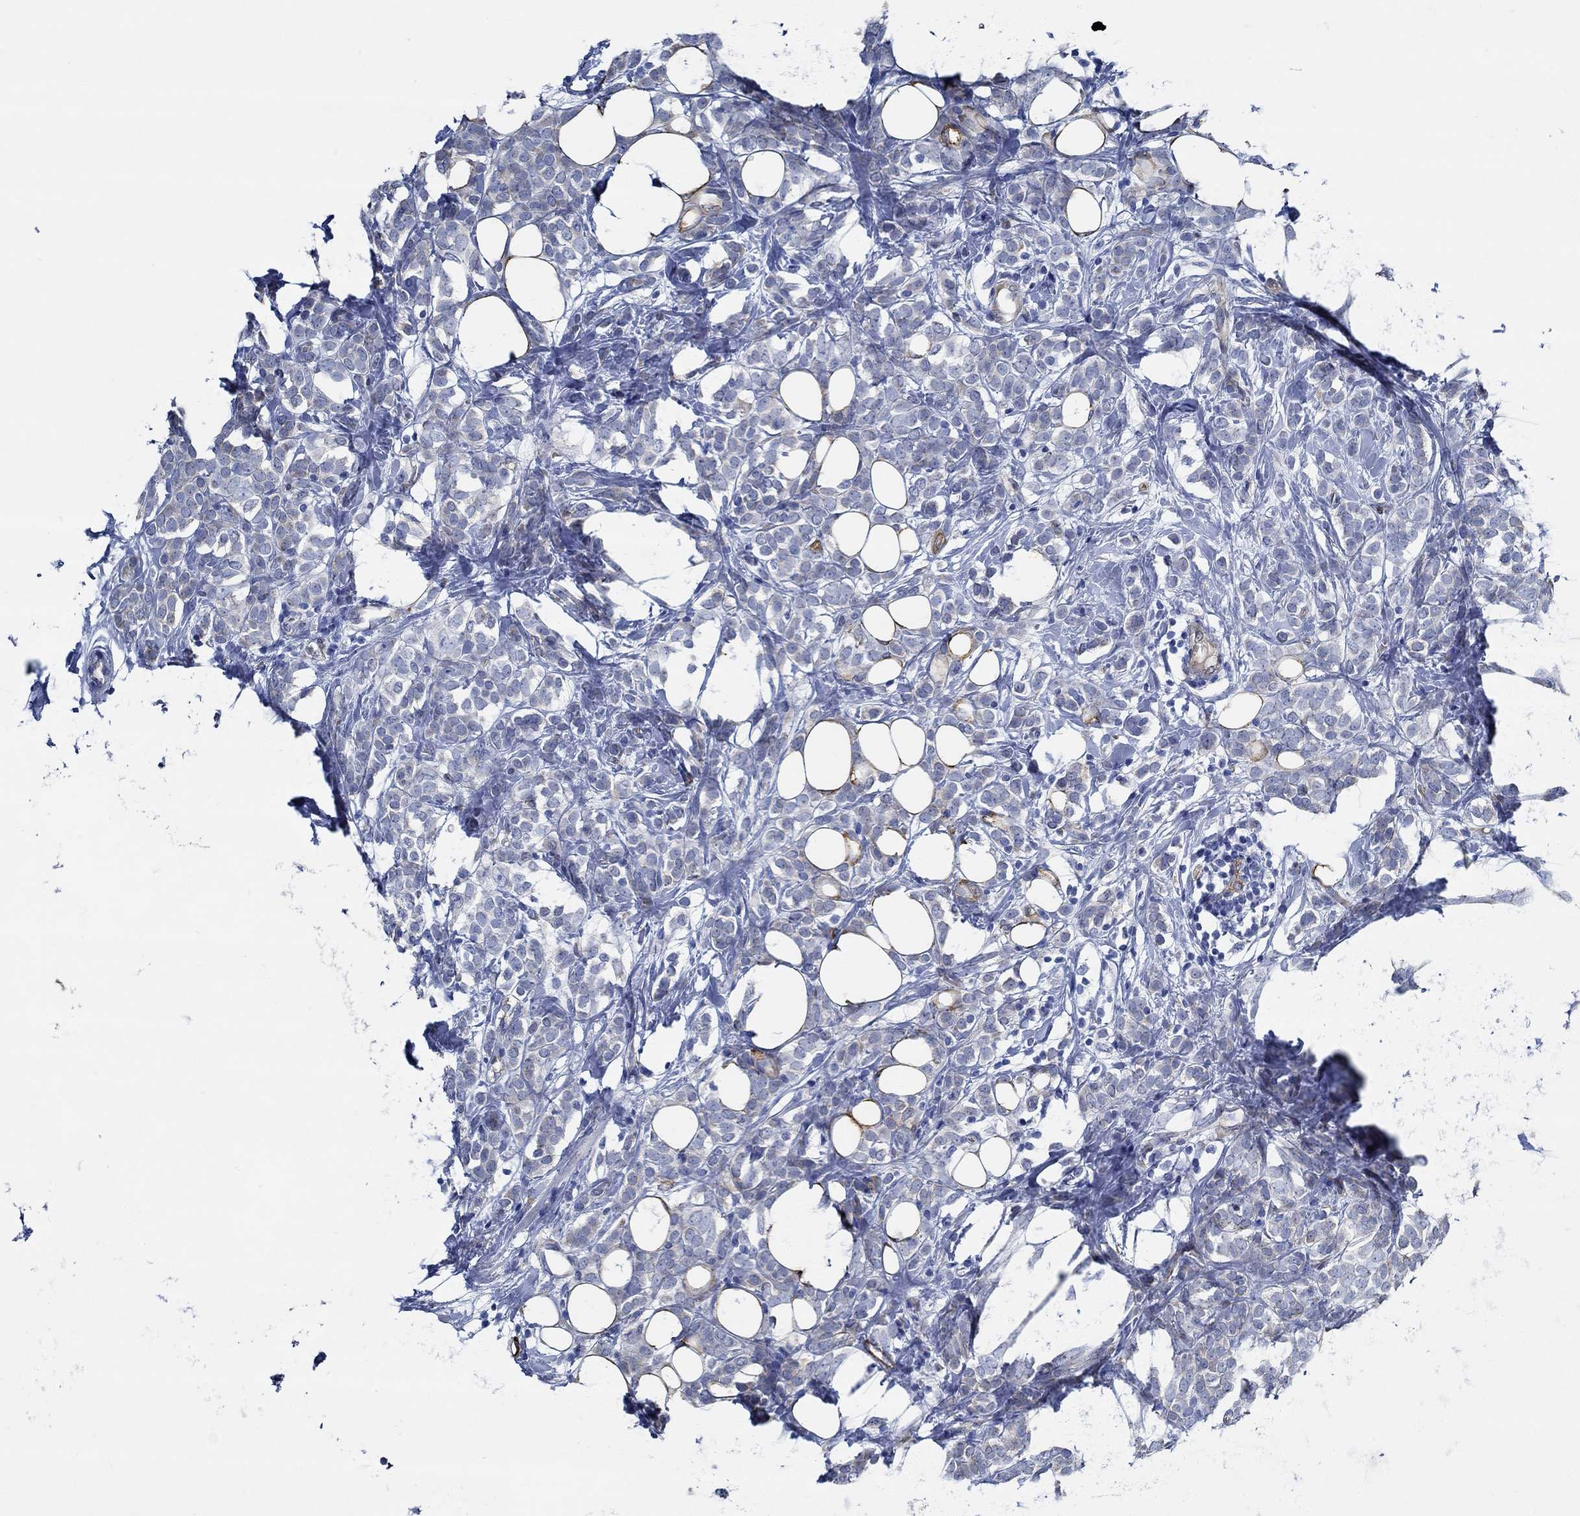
{"staining": {"intensity": "negative", "quantity": "none", "location": "none"}, "tissue": "breast cancer", "cell_type": "Tumor cells", "image_type": "cancer", "snomed": [{"axis": "morphology", "description": "Lobular carcinoma"}, {"axis": "topography", "description": "Breast"}], "caption": "A high-resolution photomicrograph shows immunohistochemistry (IHC) staining of lobular carcinoma (breast), which demonstrates no significant expression in tumor cells.", "gene": "HECW2", "patient": {"sex": "female", "age": 49}}